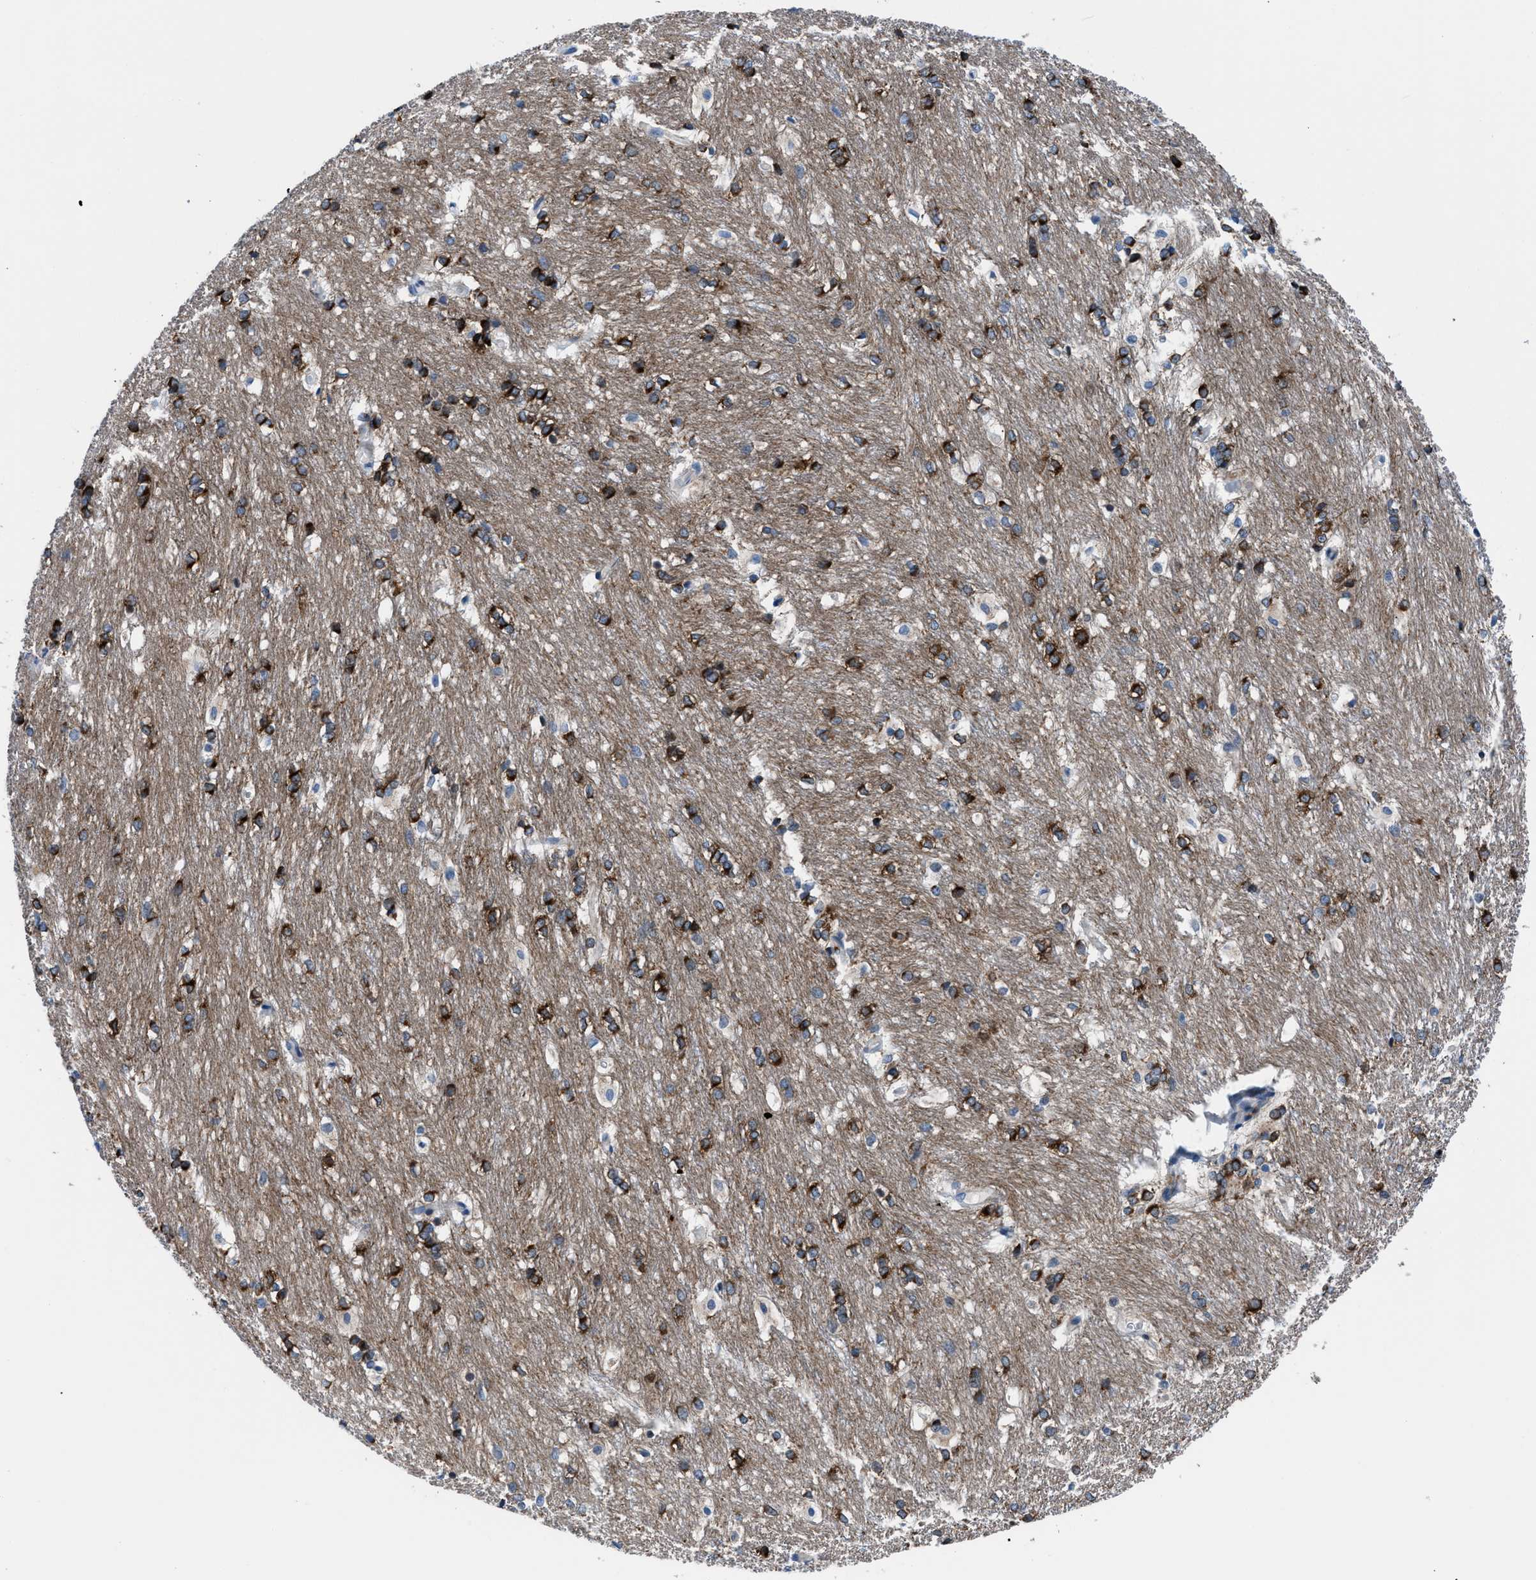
{"staining": {"intensity": "strong", "quantity": "25%-75%", "location": "cytoplasmic/membranous"}, "tissue": "caudate", "cell_type": "Glial cells", "image_type": "normal", "snomed": [{"axis": "morphology", "description": "Normal tissue, NOS"}, {"axis": "topography", "description": "Lateral ventricle wall"}], "caption": "A photomicrograph showing strong cytoplasmic/membranous expression in about 25%-75% of glial cells in unremarkable caudate, as visualized by brown immunohistochemical staining.", "gene": "UAP1", "patient": {"sex": "female", "age": 19}}